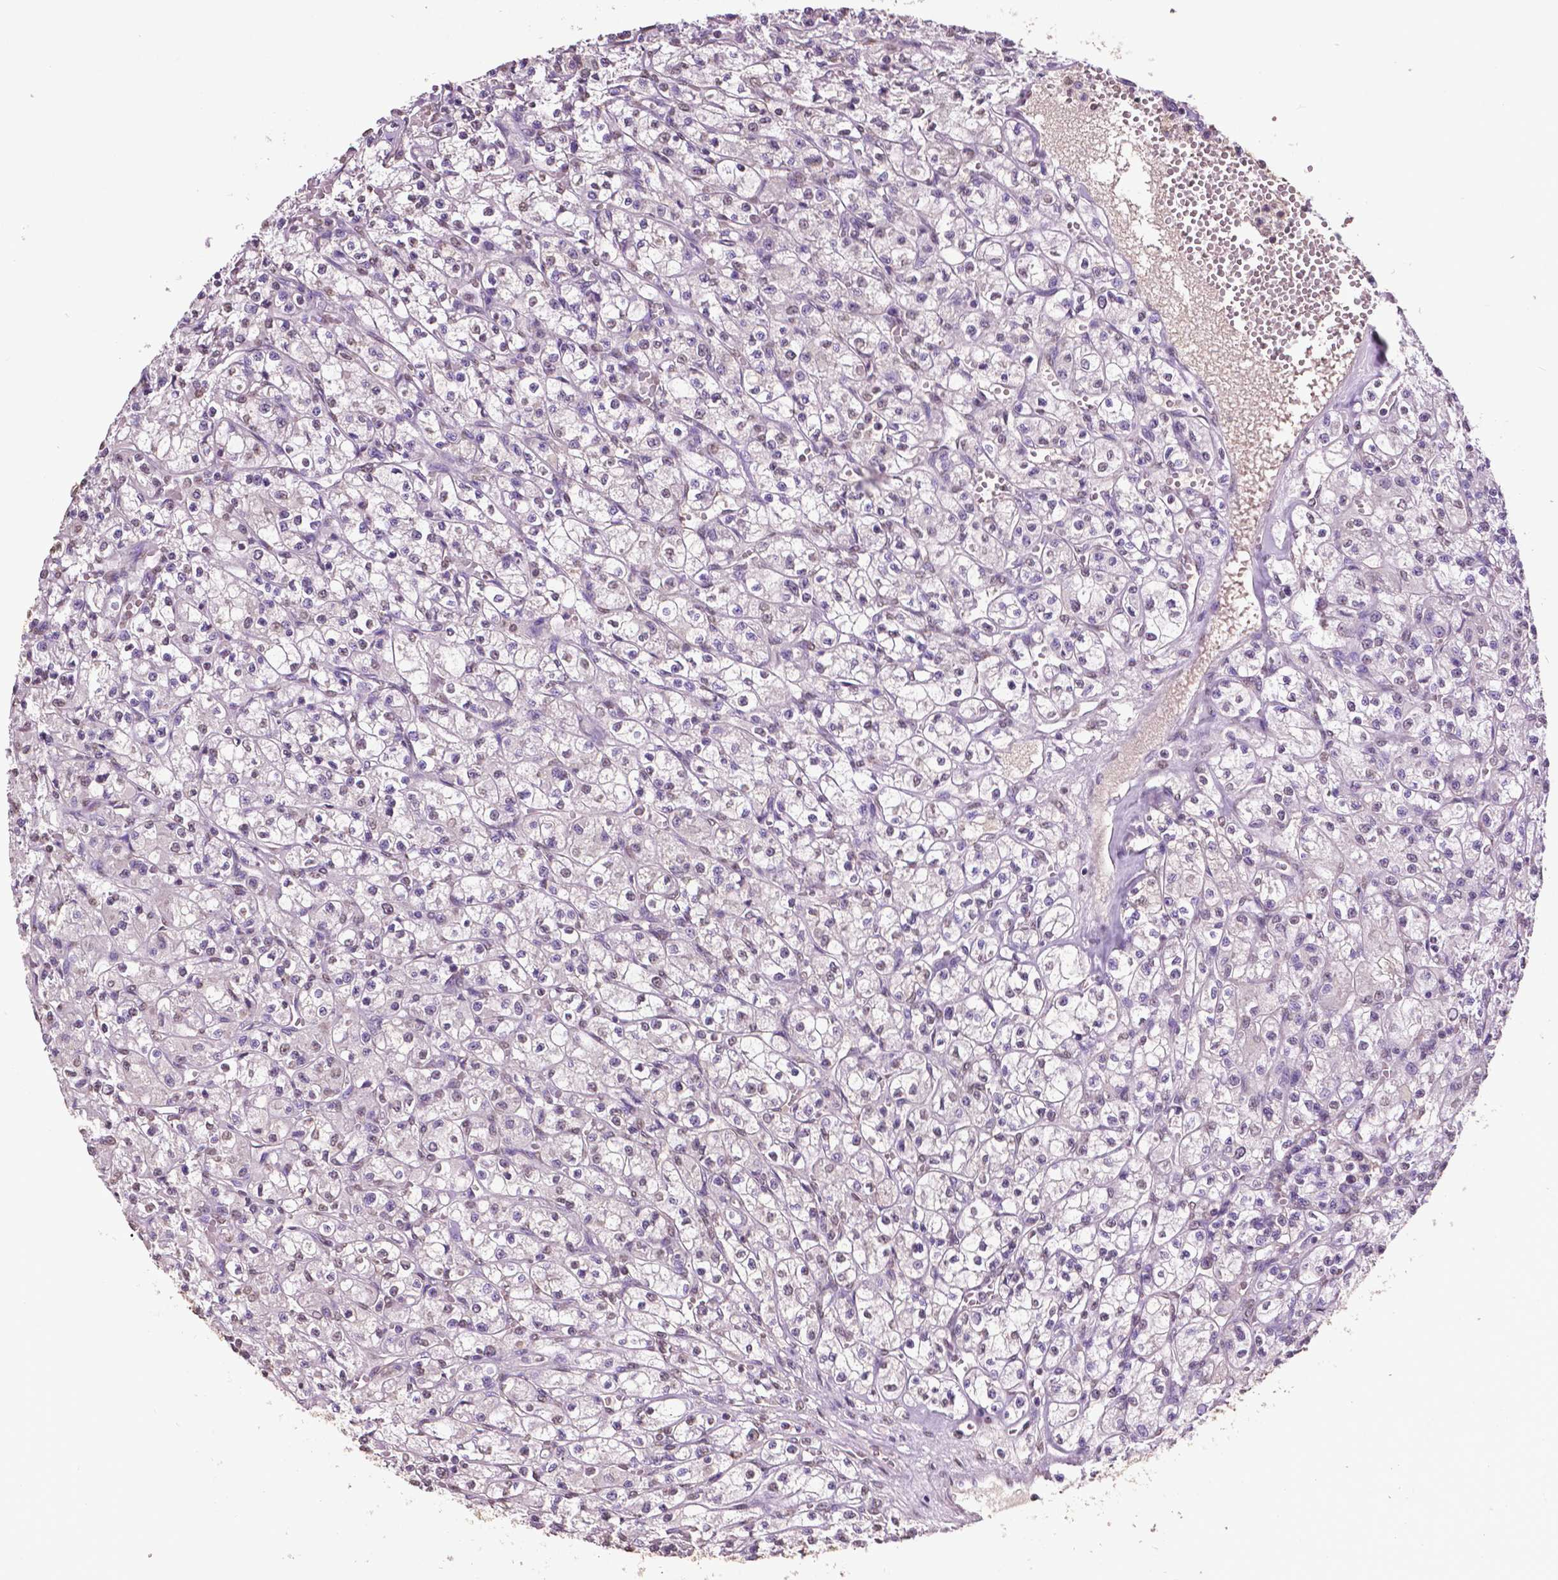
{"staining": {"intensity": "negative", "quantity": "none", "location": "none"}, "tissue": "renal cancer", "cell_type": "Tumor cells", "image_type": "cancer", "snomed": [{"axis": "morphology", "description": "Adenocarcinoma, NOS"}, {"axis": "topography", "description": "Kidney"}], "caption": "An immunohistochemistry micrograph of renal cancer (adenocarcinoma) is shown. There is no staining in tumor cells of renal cancer (adenocarcinoma). The staining is performed using DAB brown chromogen with nuclei counter-stained in using hematoxylin.", "gene": "RUNX3", "patient": {"sex": "female", "age": 70}}